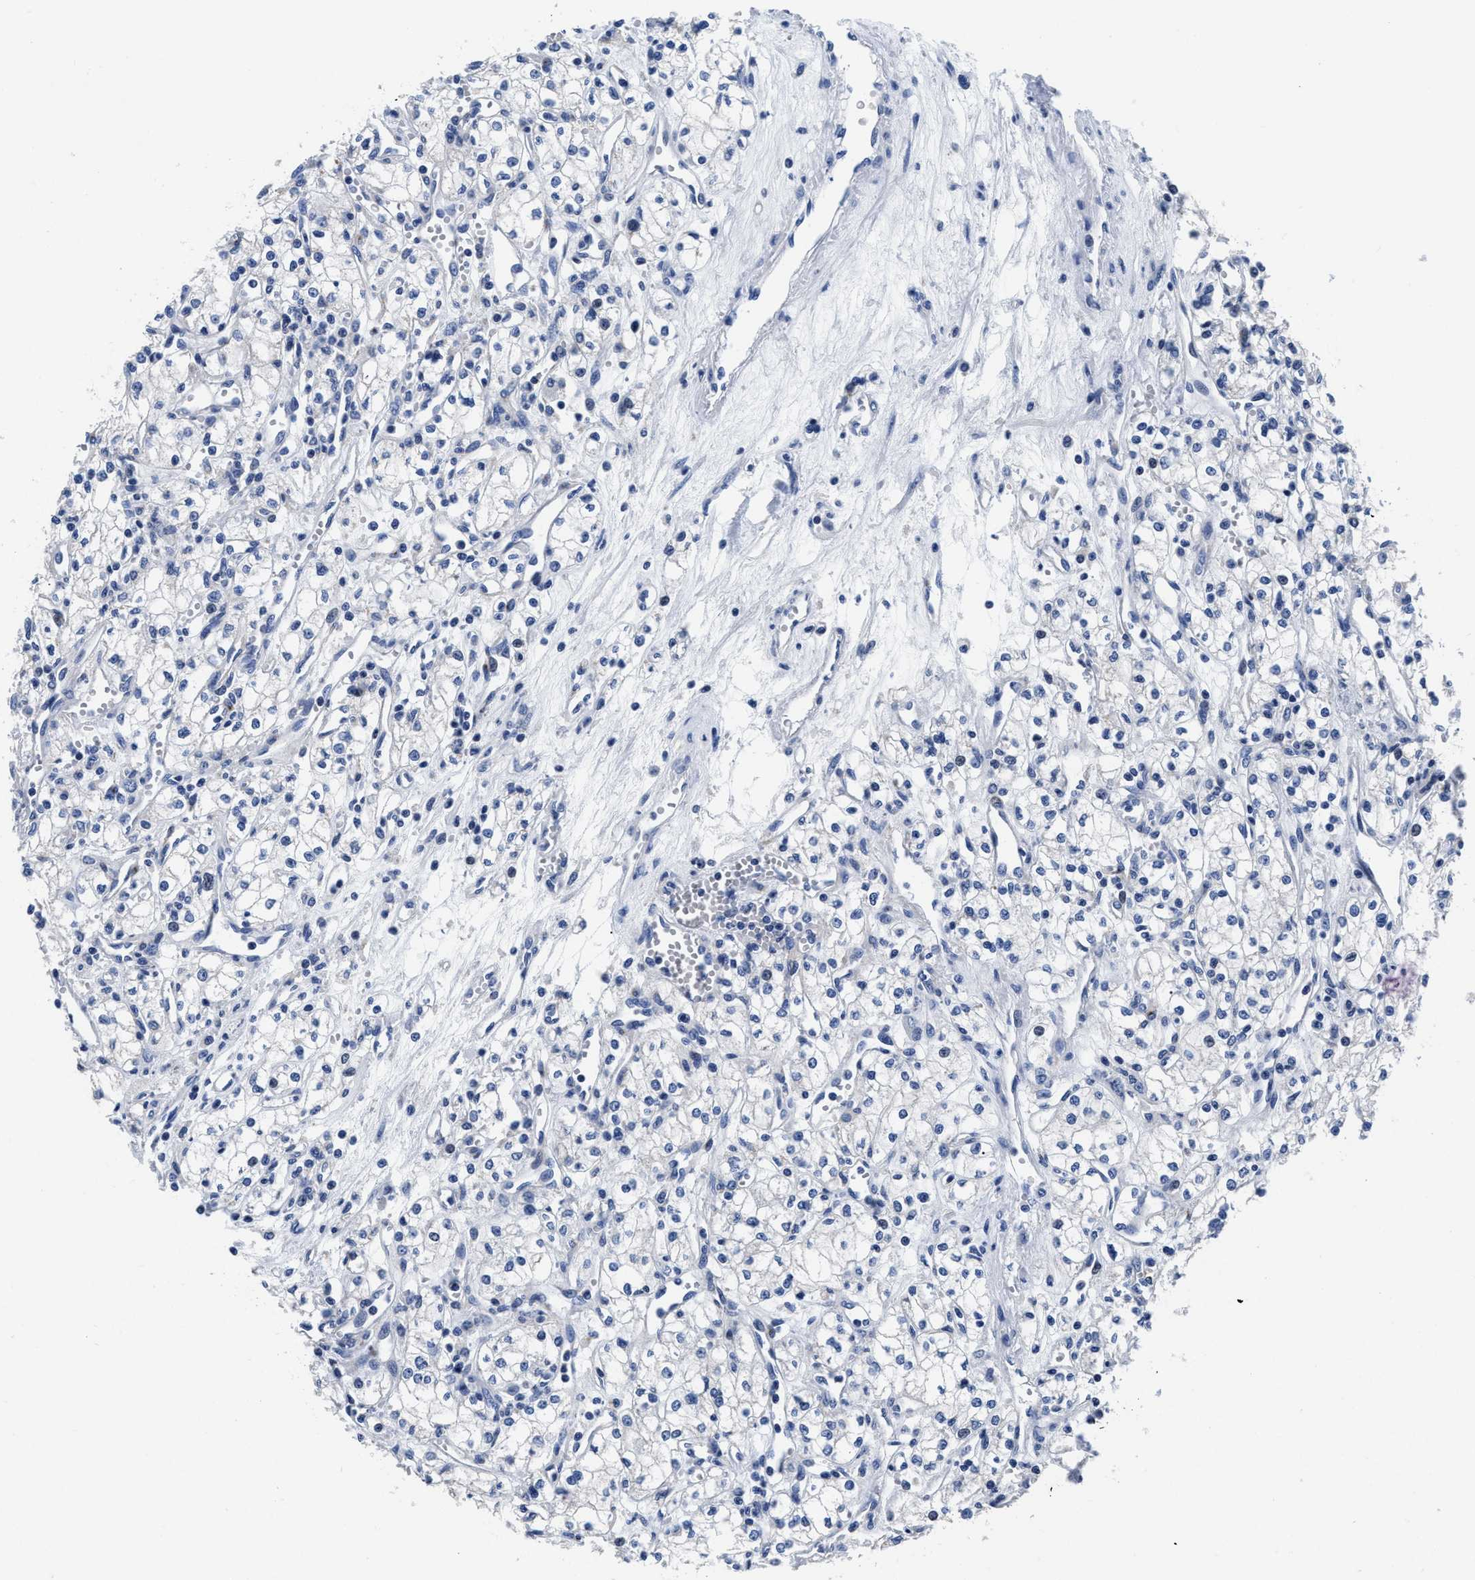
{"staining": {"intensity": "negative", "quantity": "none", "location": "none"}, "tissue": "renal cancer", "cell_type": "Tumor cells", "image_type": "cancer", "snomed": [{"axis": "morphology", "description": "Adenocarcinoma, NOS"}, {"axis": "topography", "description": "Kidney"}], "caption": "Protein analysis of renal cancer demonstrates no significant expression in tumor cells.", "gene": "SLC35F1", "patient": {"sex": "male", "age": 59}}